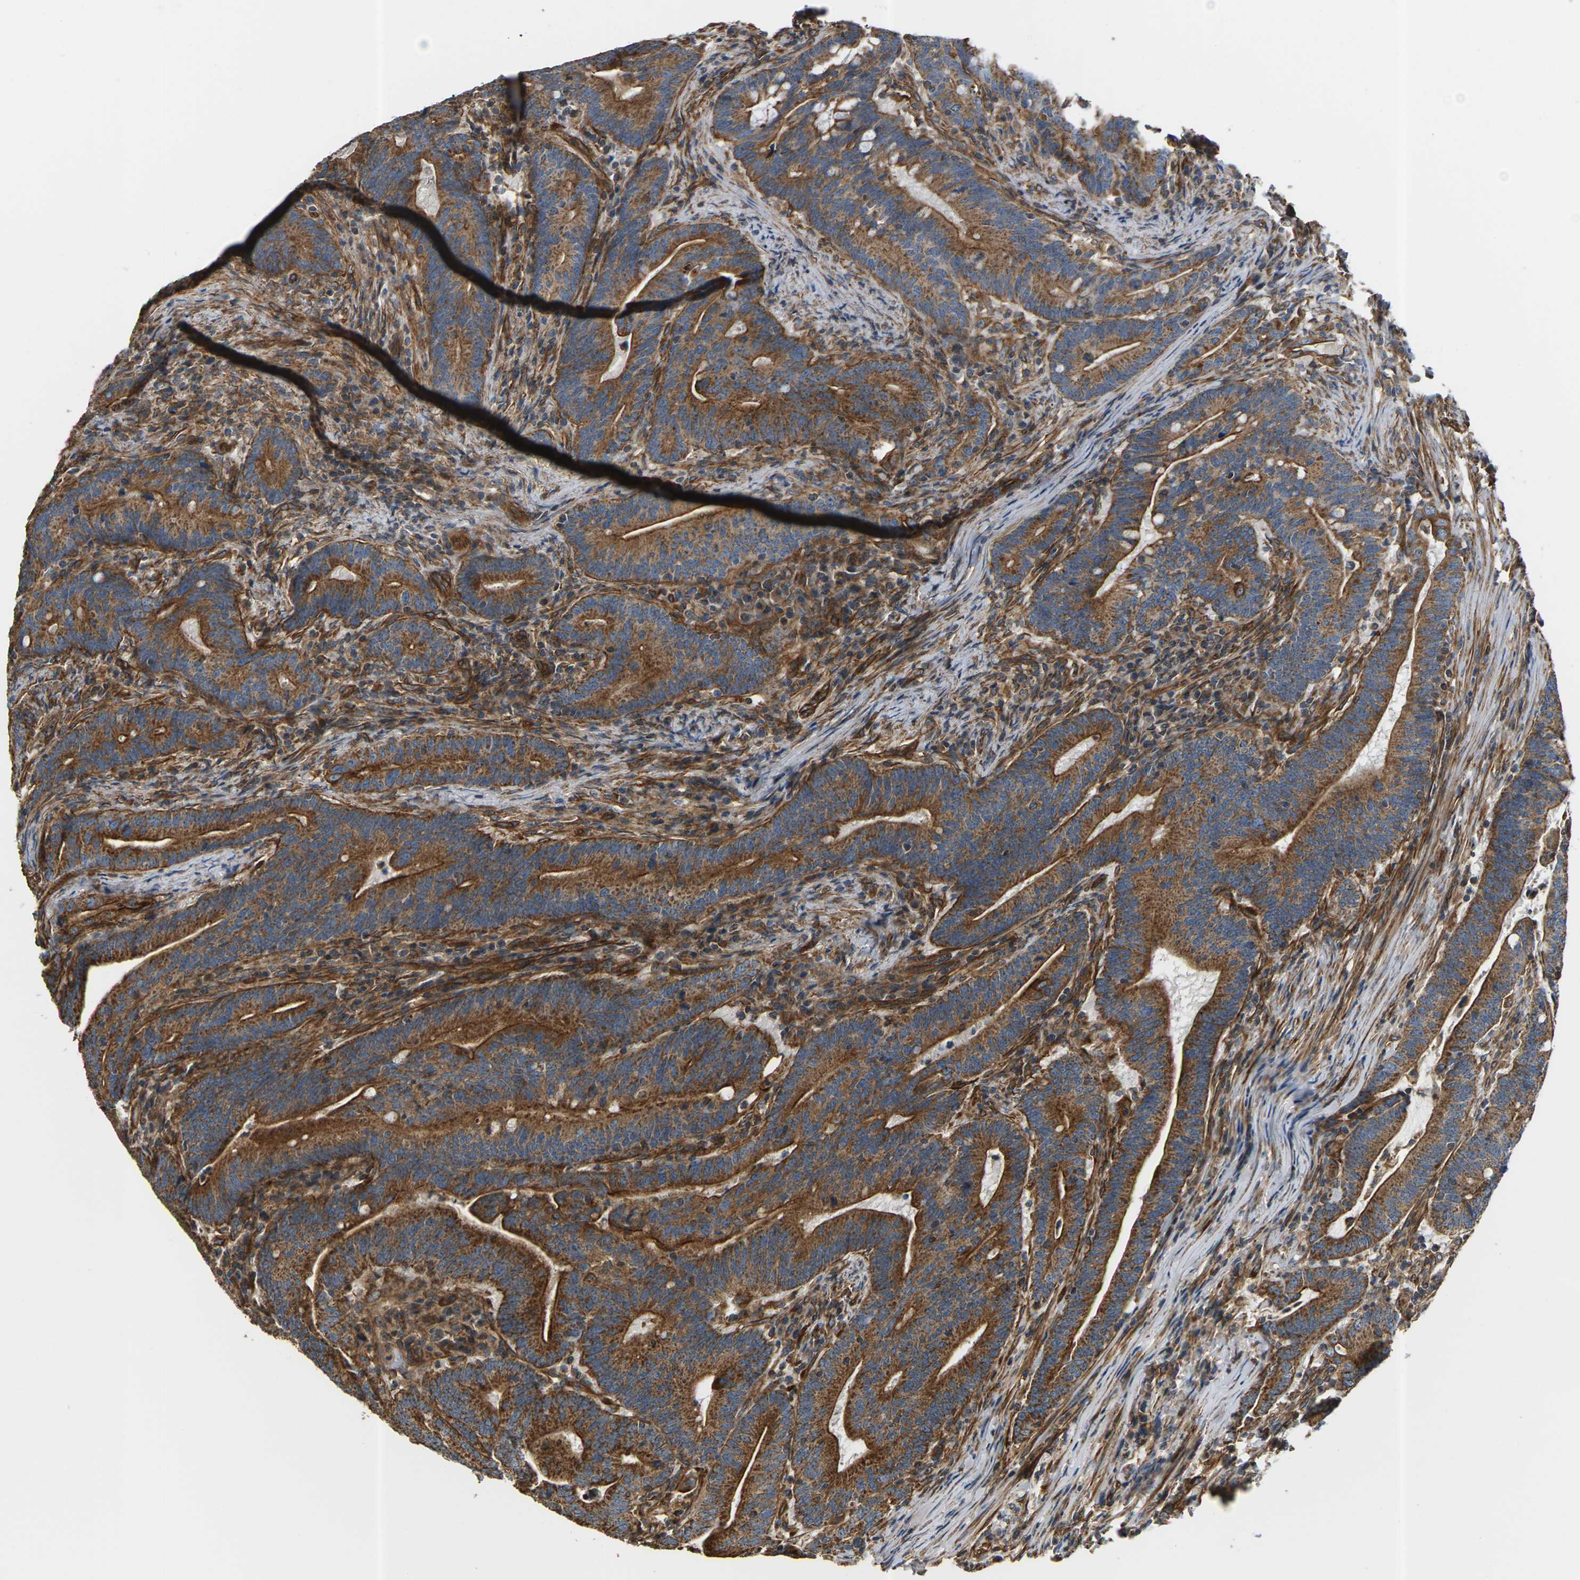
{"staining": {"intensity": "strong", "quantity": ">75%", "location": "cytoplasmic/membranous"}, "tissue": "colorectal cancer", "cell_type": "Tumor cells", "image_type": "cancer", "snomed": [{"axis": "morphology", "description": "Normal tissue, NOS"}, {"axis": "morphology", "description": "Adenocarcinoma, NOS"}, {"axis": "topography", "description": "Colon"}], "caption": "The photomicrograph demonstrates staining of colorectal cancer, revealing strong cytoplasmic/membranous protein positivity (brown color) within tumor cells.", "gene": "PCDHB4", "patient": {"sex": "female", "age": 66}}